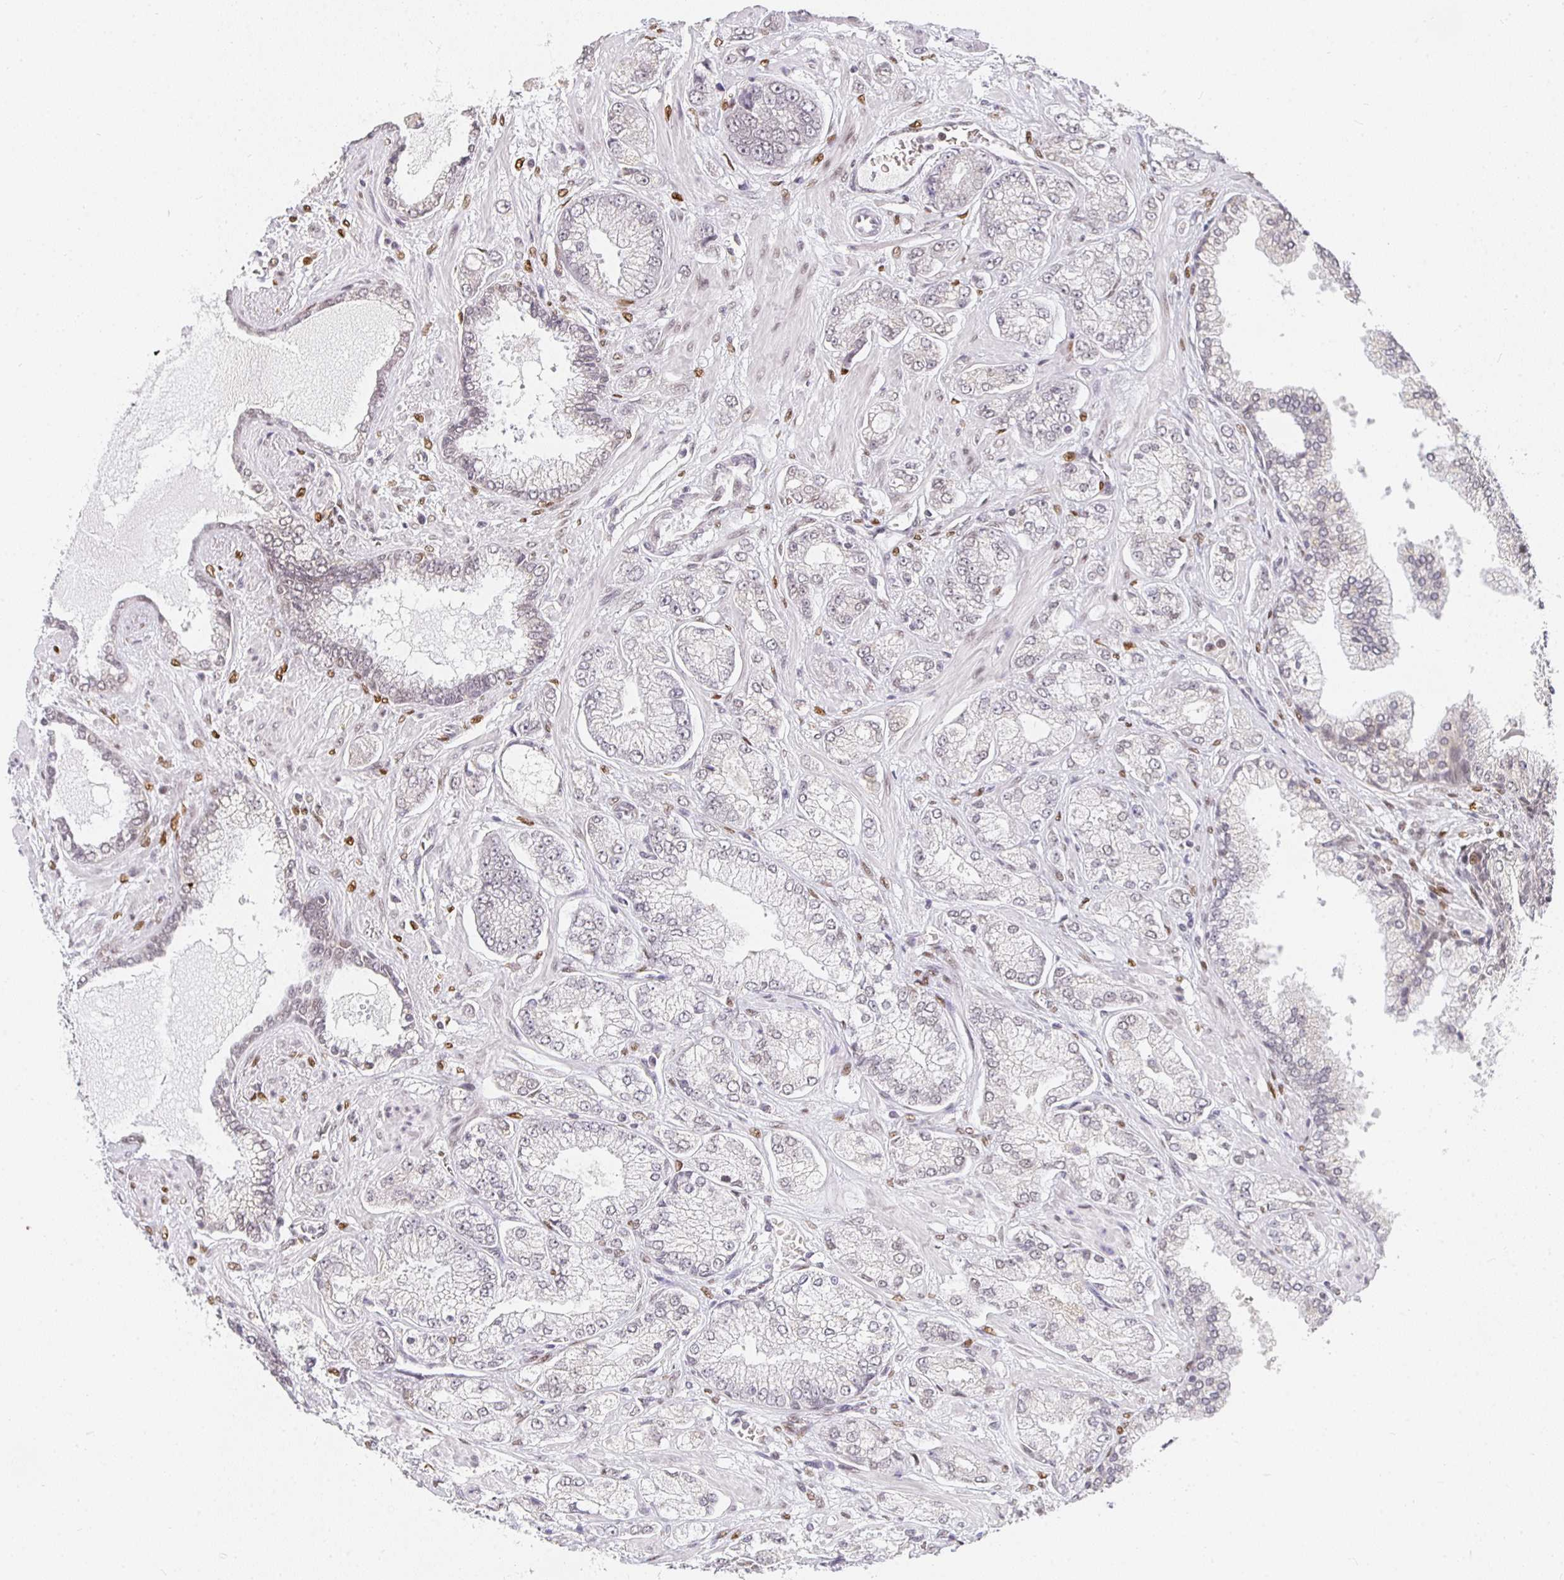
{"staining": {"intensity": "negative", "quantity": "none", "location": "none"}, "tissue": "prostate cancer", "cell_type": "Tumor cells", "image_type": "cancer", "snomed": [{"axis": "morphology", "description": "Normal tissue, NOS"}, {"axis": "morphology", "description": "Adenocarcinoma, High grade"}, {"axis": "topography", "description": "Prostate"}, {"axis": "topography", "description": "Peripheral nerve tissue"}], "caption": "A micrograph of prostate high-grade adenocarcinoma stained for a protein demonstrates no brown staining in tumor cells.", "gene": "SMARCA2", "patient": {"sex": "male", "age": 68}}